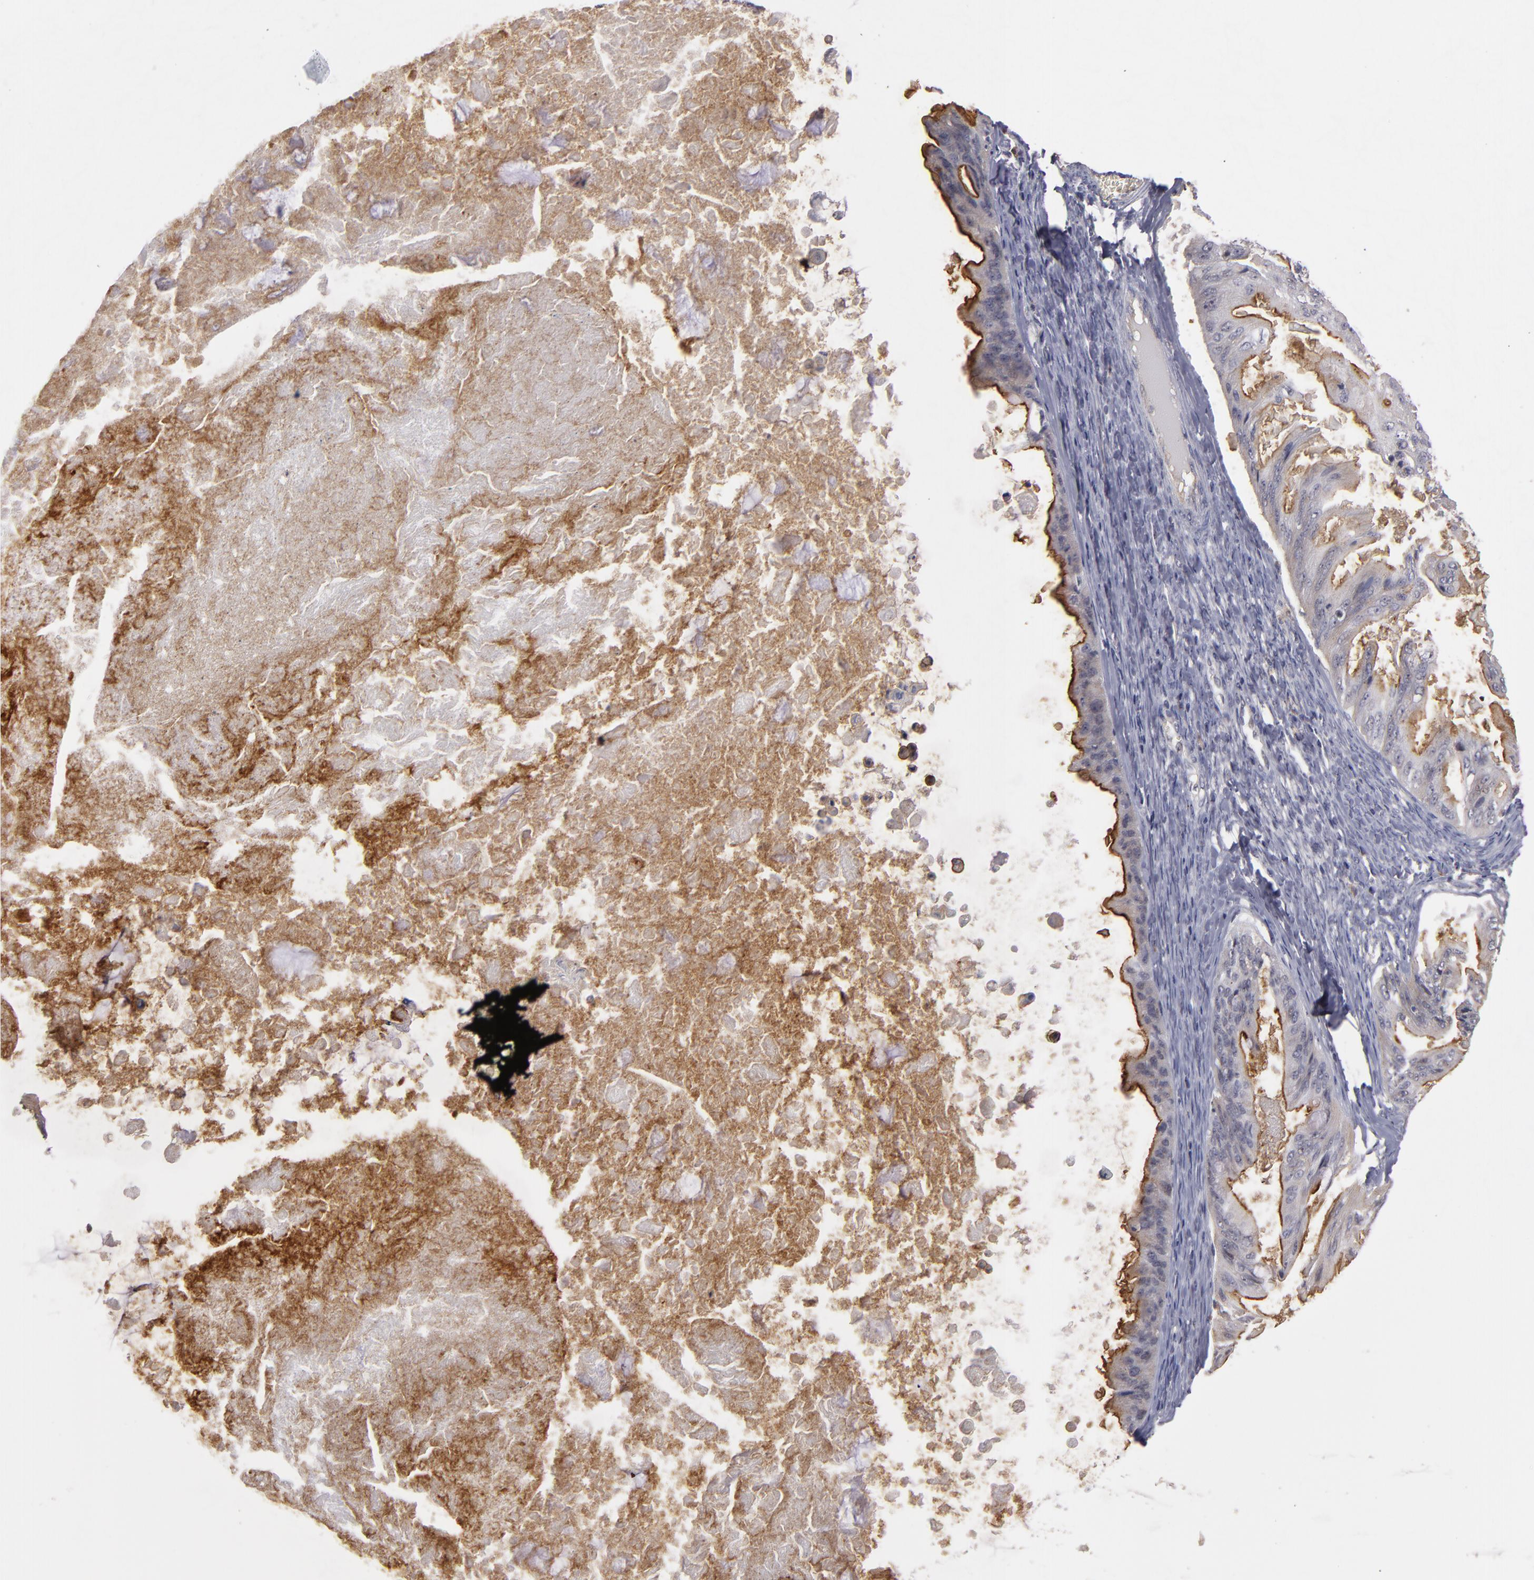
{"staining": {"intensity": "negative", "quantity": "none", "location": "none"}, "tissue": "ovarian cancer", "cell_type": "Tumor cells", "image_type": "cancer", "snomed": [{"axis": "morphology", "description": "Cystadenocarcinoma, mucinous, NOS"}, {"axis": "topography", "description": "Ovary"}], "caption": "A micrograph of ovarian cancer (mucinous cystadenocarcinoma) stained for a protein shows no brown staining in tumor cells. (DAB (3,3'-diaminobenzidine) IHC with hematoxylin counter stain).", "gene": "STX3", "patient": {"sex": "female", "age": 37}}